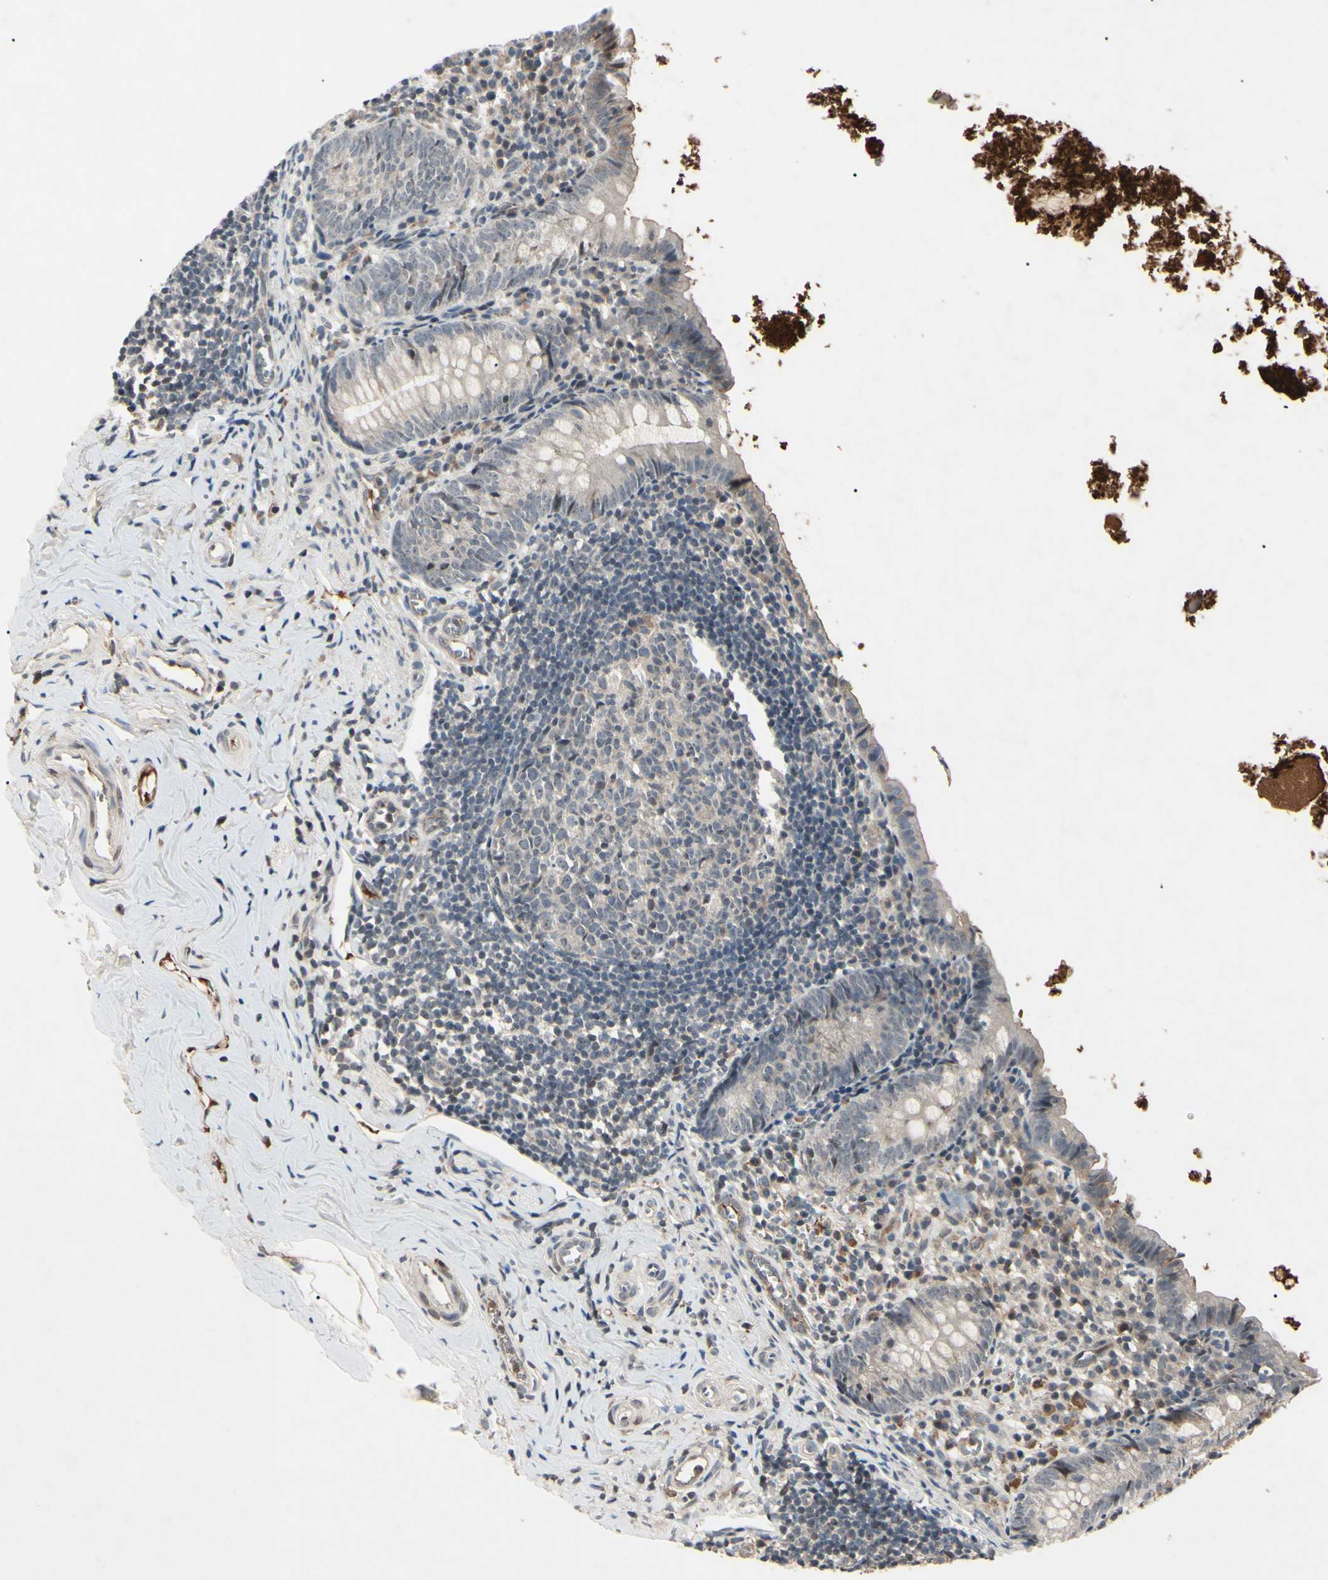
{"staining": {"intensity": "weak", "quantity": "<25%", "location": "cytoplasmic/membranous"}, "tissue": "appendix", "cell_type": "Glandular cells", "image_type": "normal", "snomed": [{"axis": "morphology", "description": "Normal tissue, NOS"}, {"axis": "topography", "description": "Appendix"}], "caption": "Glandular cells are negative for protein expression in unremarkable human appendix.", "gene": "AEBP1", "patient": {"sex": "female", "age": 10}}